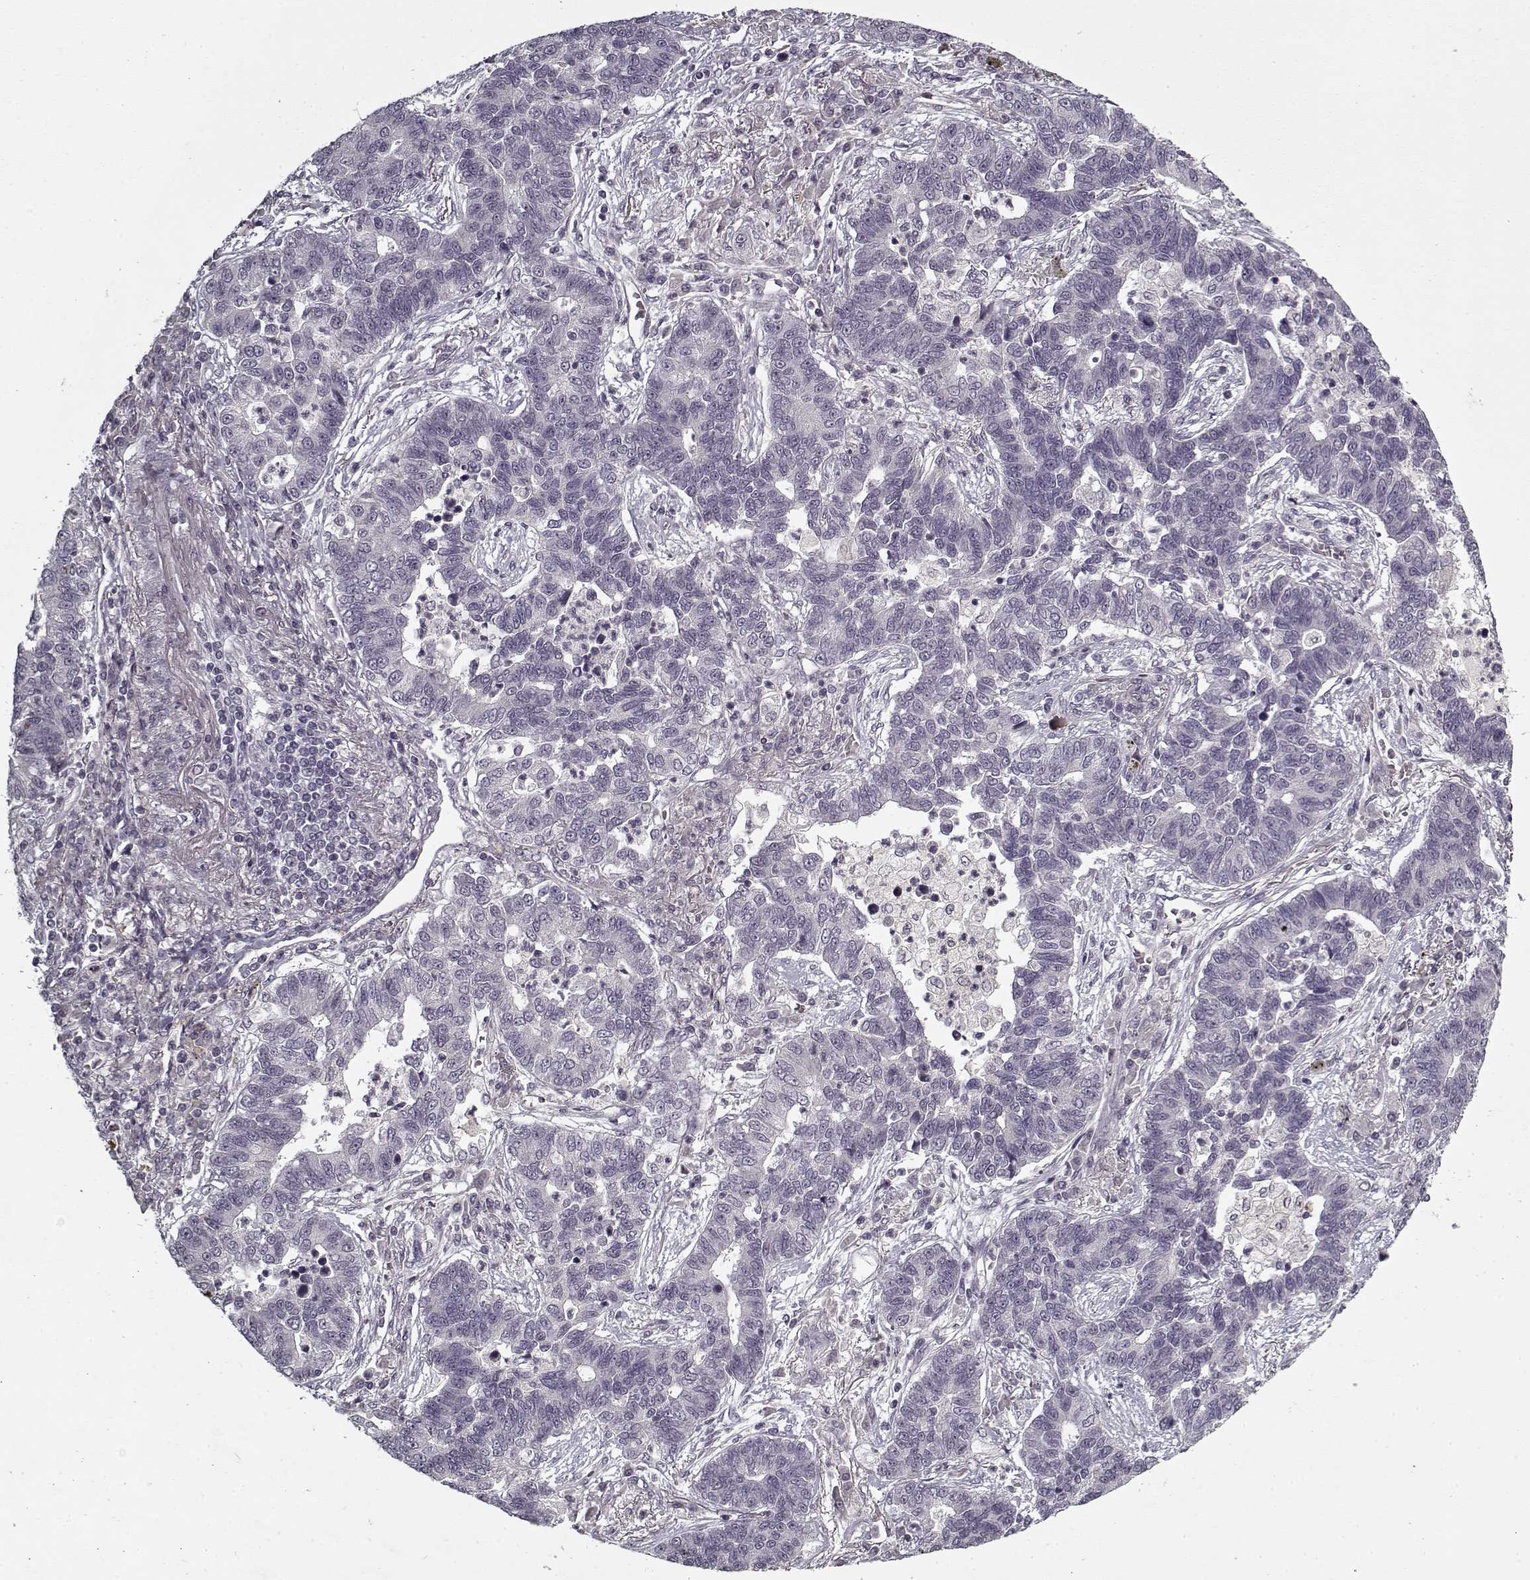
{"staining": {"intensity": "negative", "quantity": "none", "location": "none"}, "tissue": "lung cancer", "cell_type": "Tumor cells", "image_type": "cancer", "snomed": [{"axis": "morphology", "description": "Adenocarcinoma, NOS"}, {"axis": "topography", "description": "Lung"}], "caption": "Immunohistochemical staining of human adenocarcinoma (lung) demonstrates no significant positivity in tumor cells.", "gene": "LAMA2", "patient": {"sex": "female", "age": 57}}